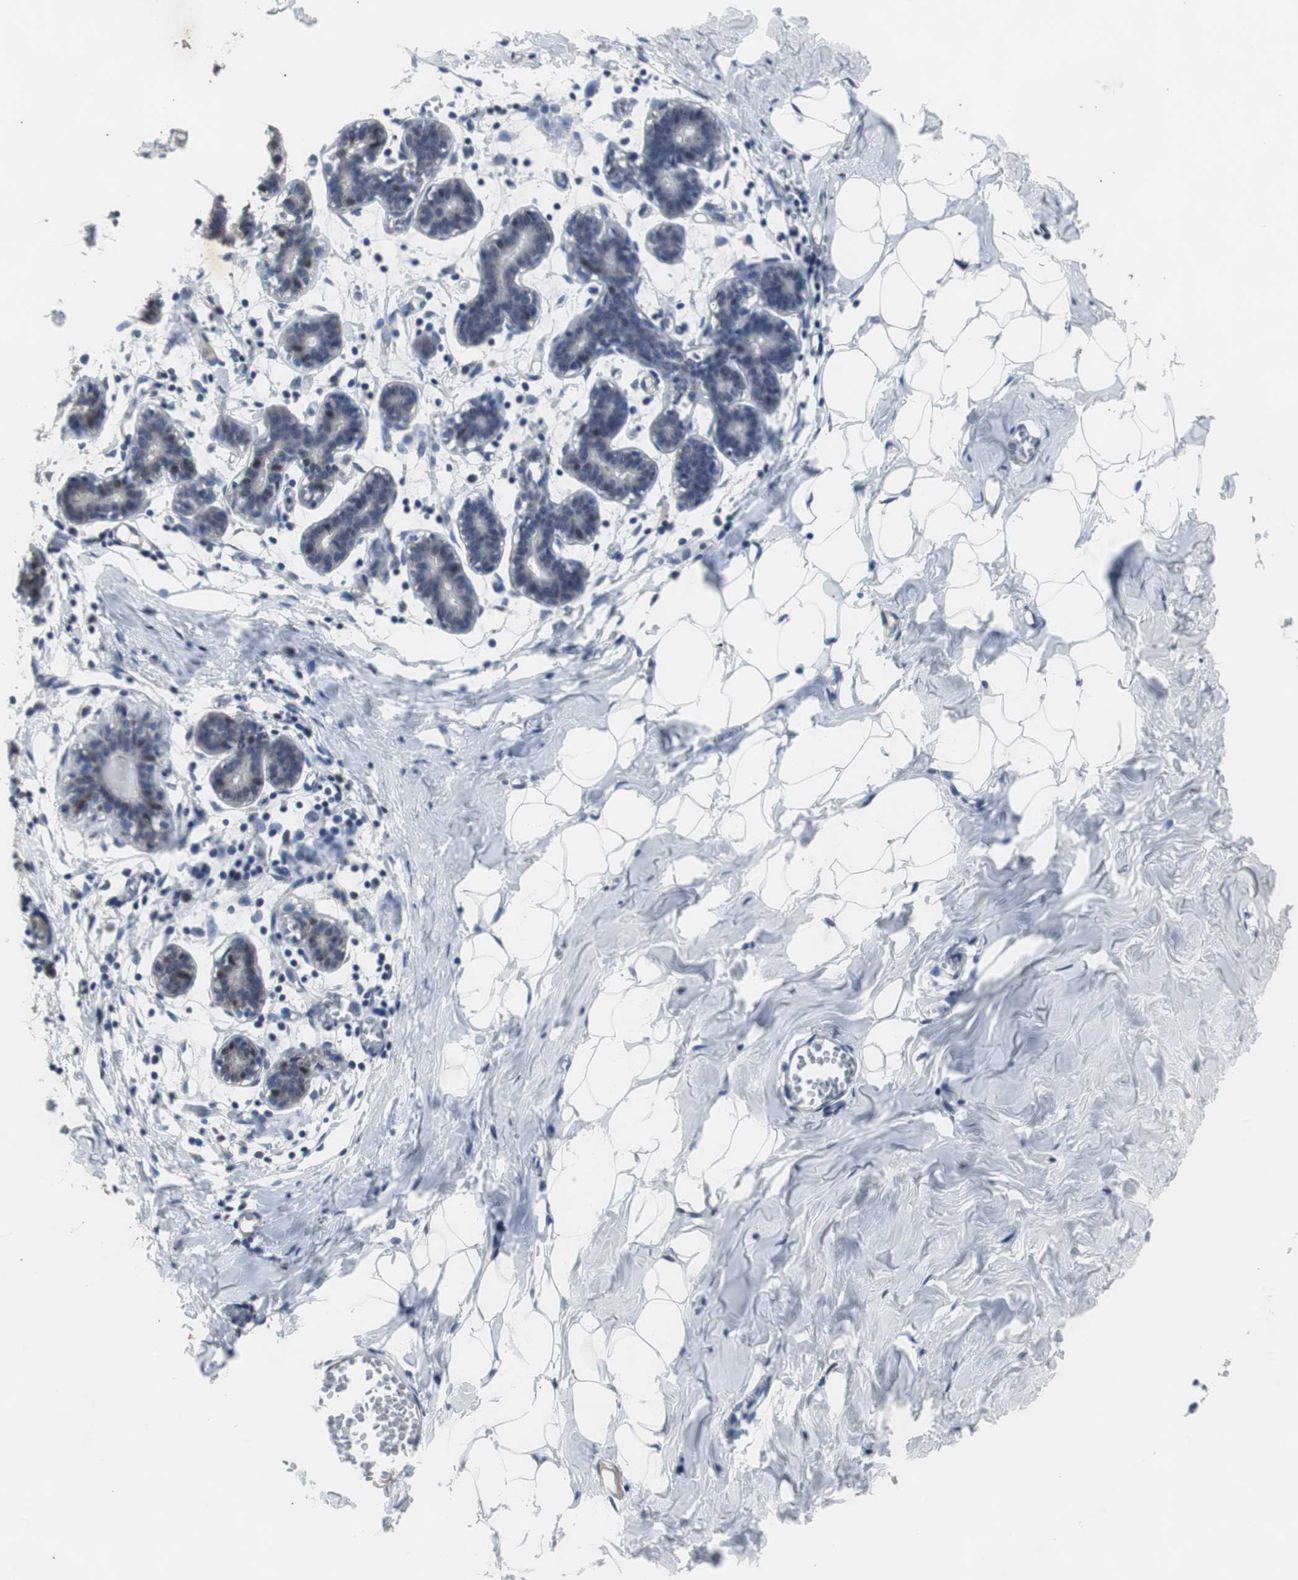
{"staining": {"intensity": "negative", "quantity": "none", "location": "none"}, "tissue": "breast", "cell_type": "Adipocytes", "image_type": "normal", "snomed": [{"axis": "morphology", "description": "Normal tissue, NOS"}, {"axis": "topography", "description": "Breast"}], "caption": "Adipocytes are negative for protein expression in benign human breast. (Brightfield microscopy of DAB (3,3'-diaminobenzidine) immunohistochemistry at high magnification).", "gene": "RBM47", "patient": {"sex": "female", "age": 27}}